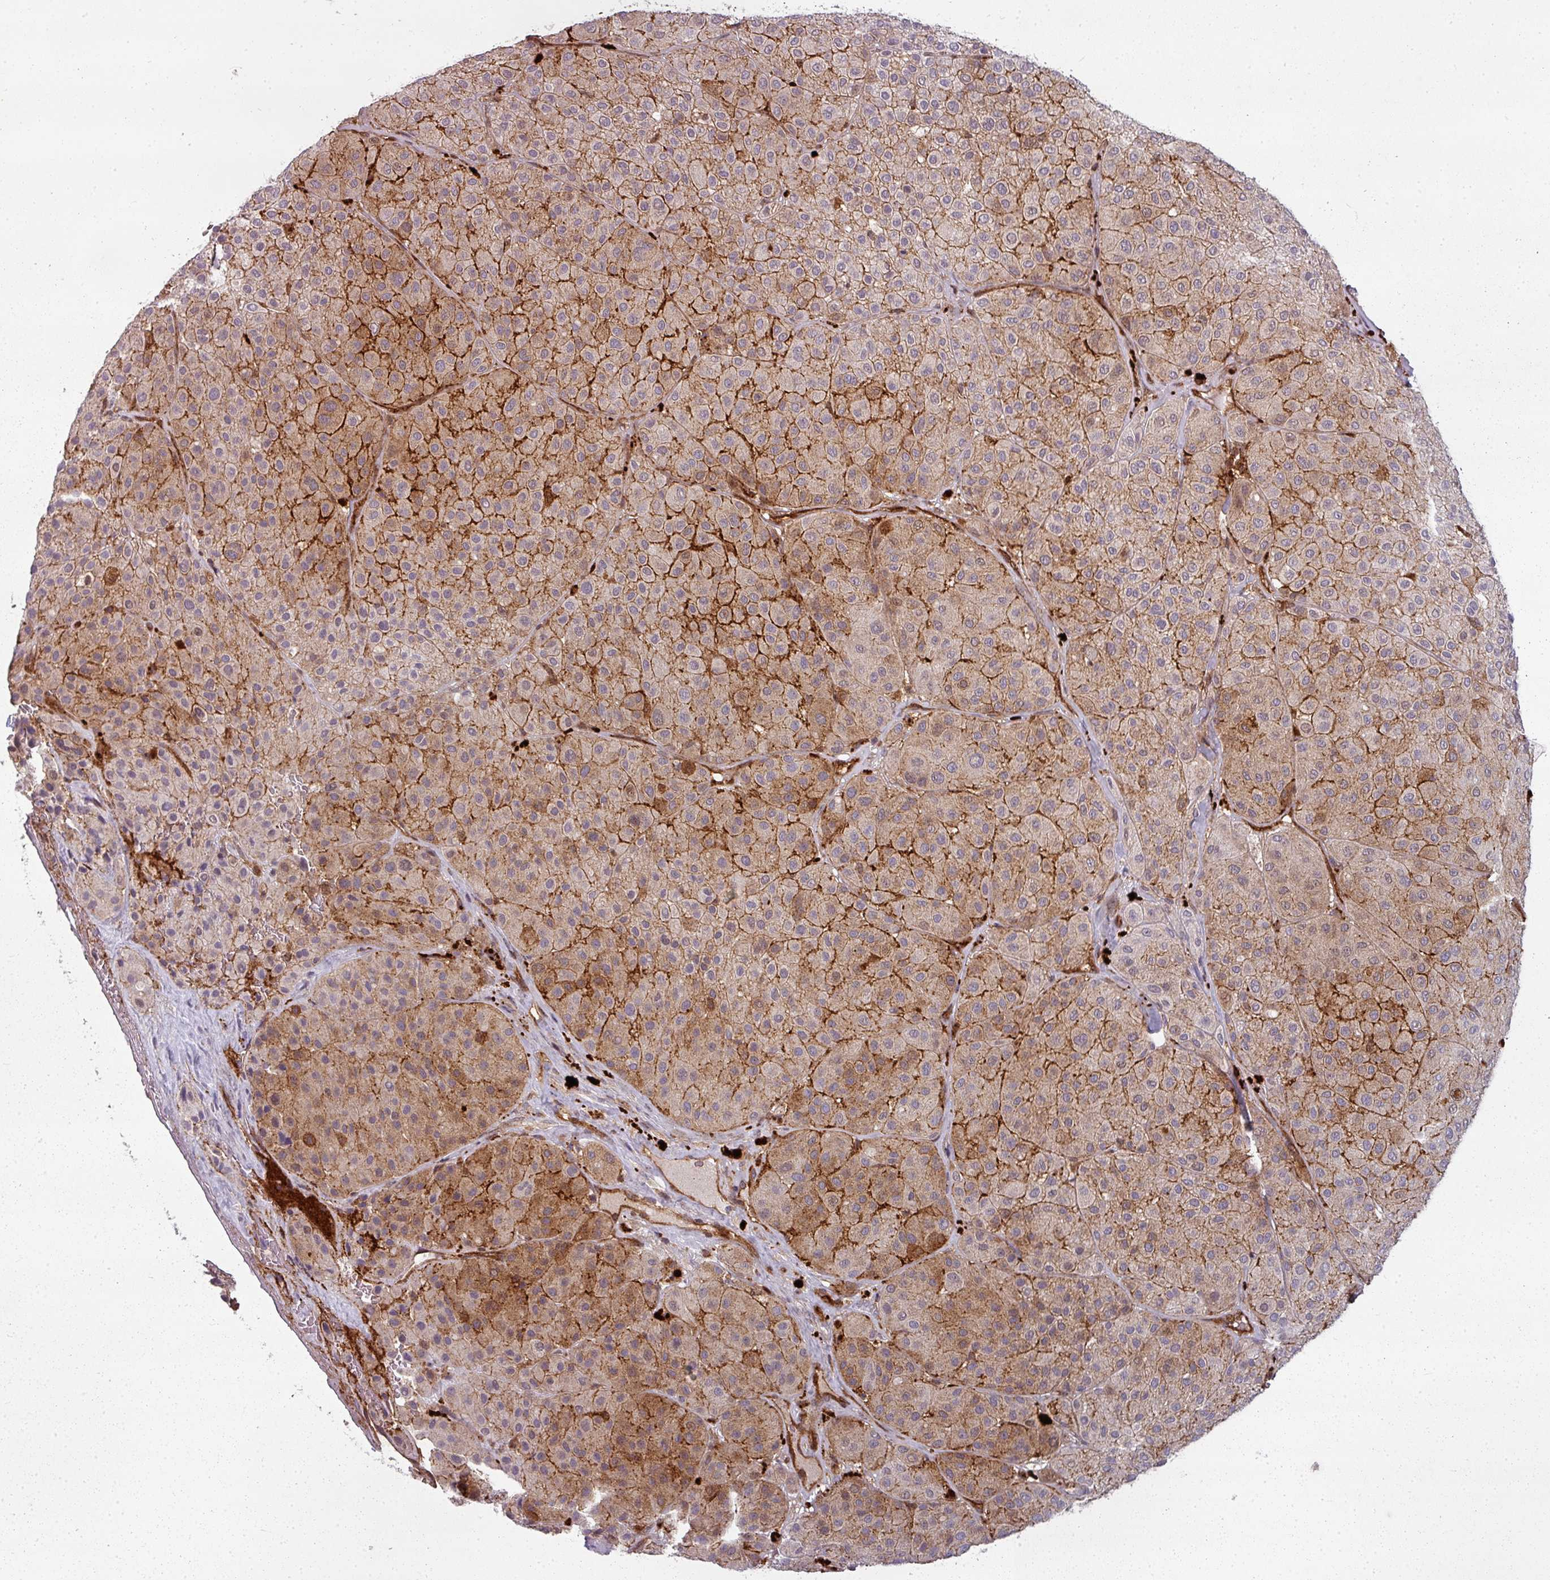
{"staining": {"intensity": "moderate", "quantity": "25%-75%", "location": "cytoplasmic/membranous"}, "tissue": "melanoma", "cell_type": "Tumor cells", "image_type": "cancer", "snomed": [{"axis": "morphology", "description": "Malignant melanoma, Metastatic site"}, {"axis": "topography", "description": "Smooth muscle"}], "caption": "DAB (3,3'-diaminobenzidine) immunohistochemical staining of melanoma shows moderate cytoplasmic/membranous protein positivity in about 25%-75% of tumor cells.", "gene": "CLIC1", "patient": {"sex": "male", "age": 41}}